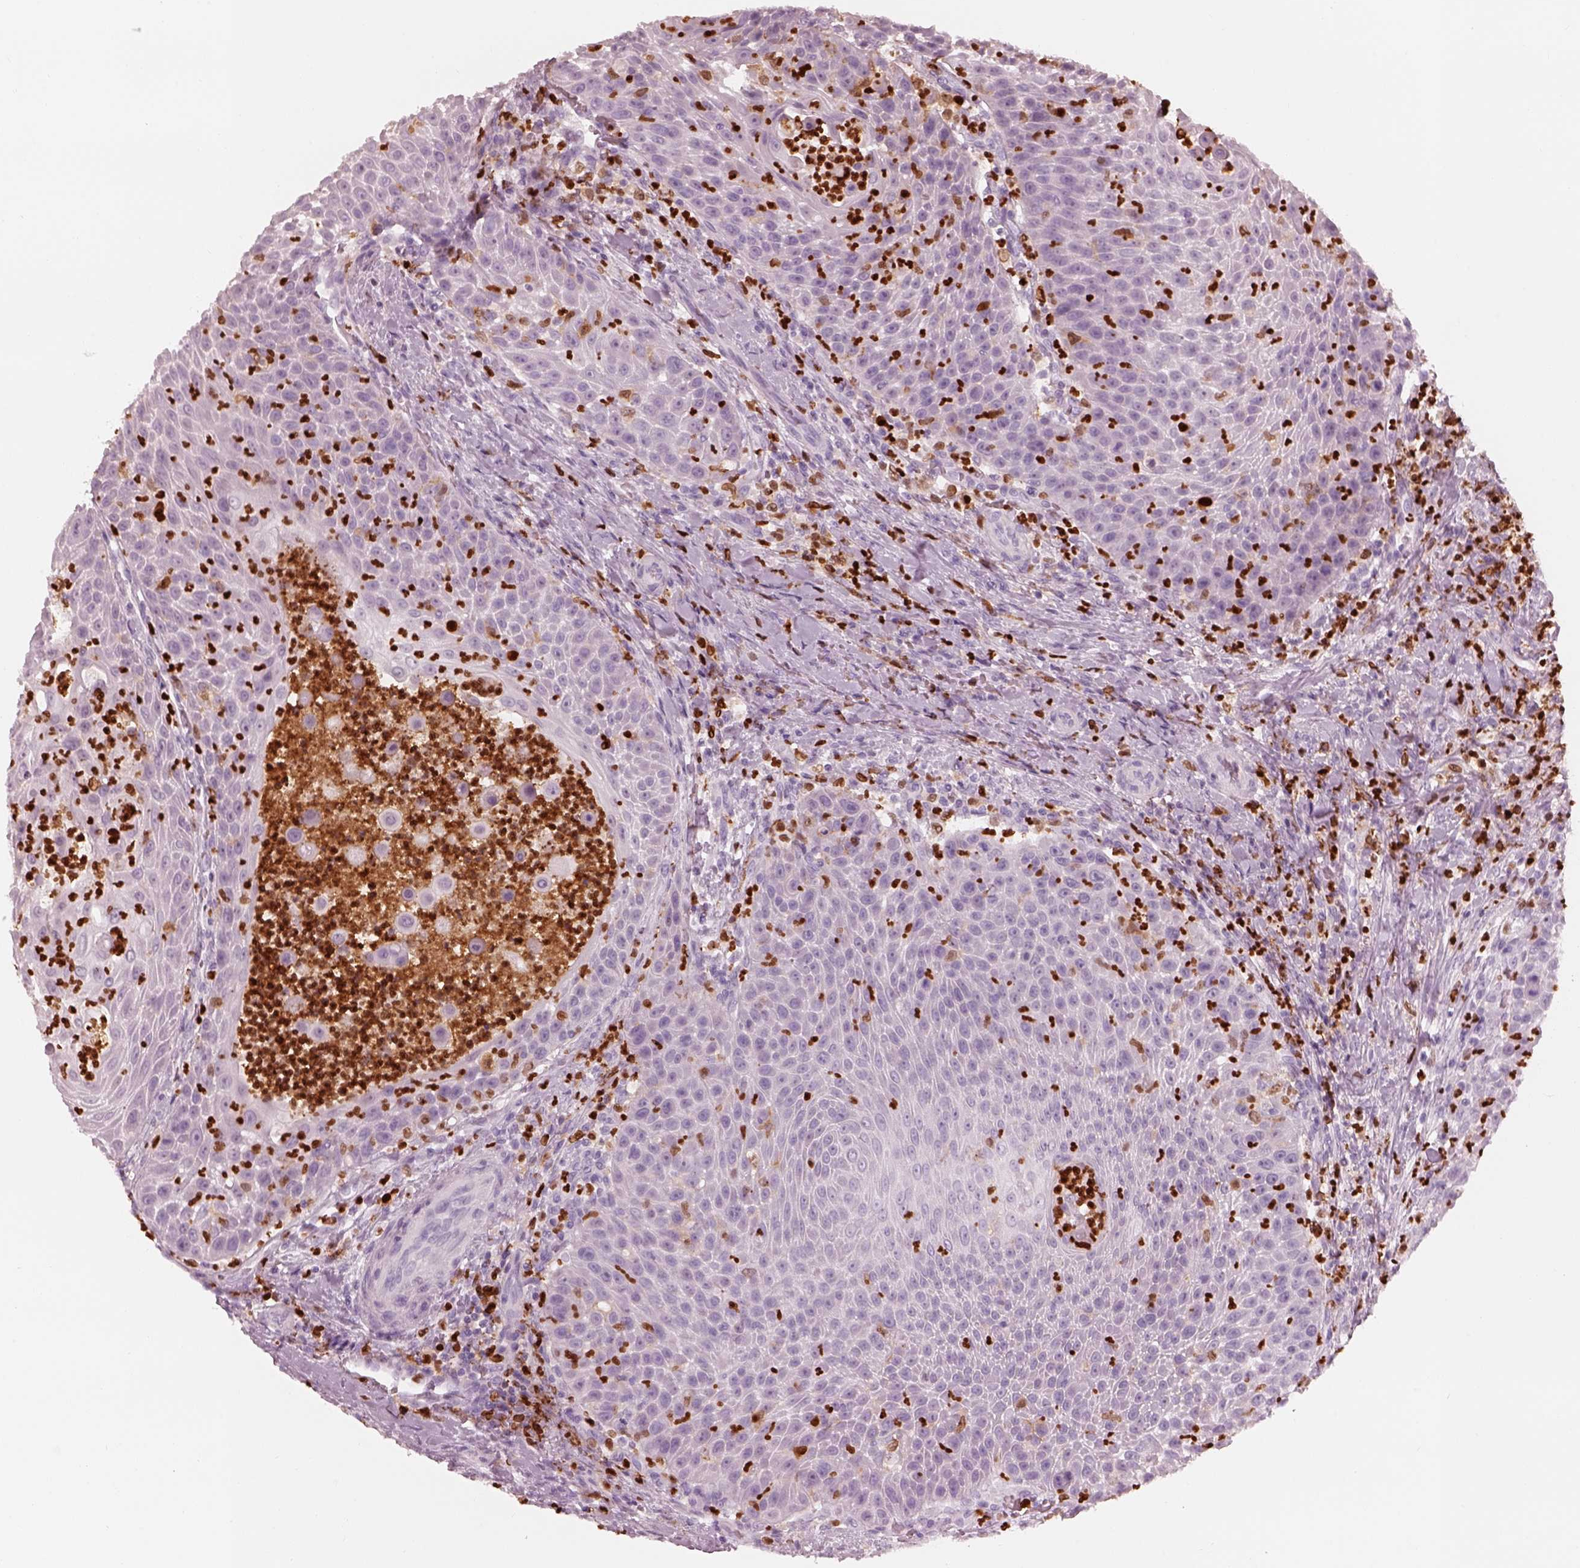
{"staining": {"intensity": "negative", "quantity": "none", "location": "none"}, "tissue": "head and neck cancer", "cell_type": "Tumor cells", "image_type": "cancer", "snomed": [{"axis": "morphology", "description": "Squamous cell carcinoma, NOS"}, {"axis": "topography", "description": "Head-Neck"}], "caption": "The IHC histopathology image has no significant expression in tumor cells of squamous cell carcinoma (head and neck) tissue.", "gene": "ALOX5", "patient": {"sex": "male", "age": 69}}